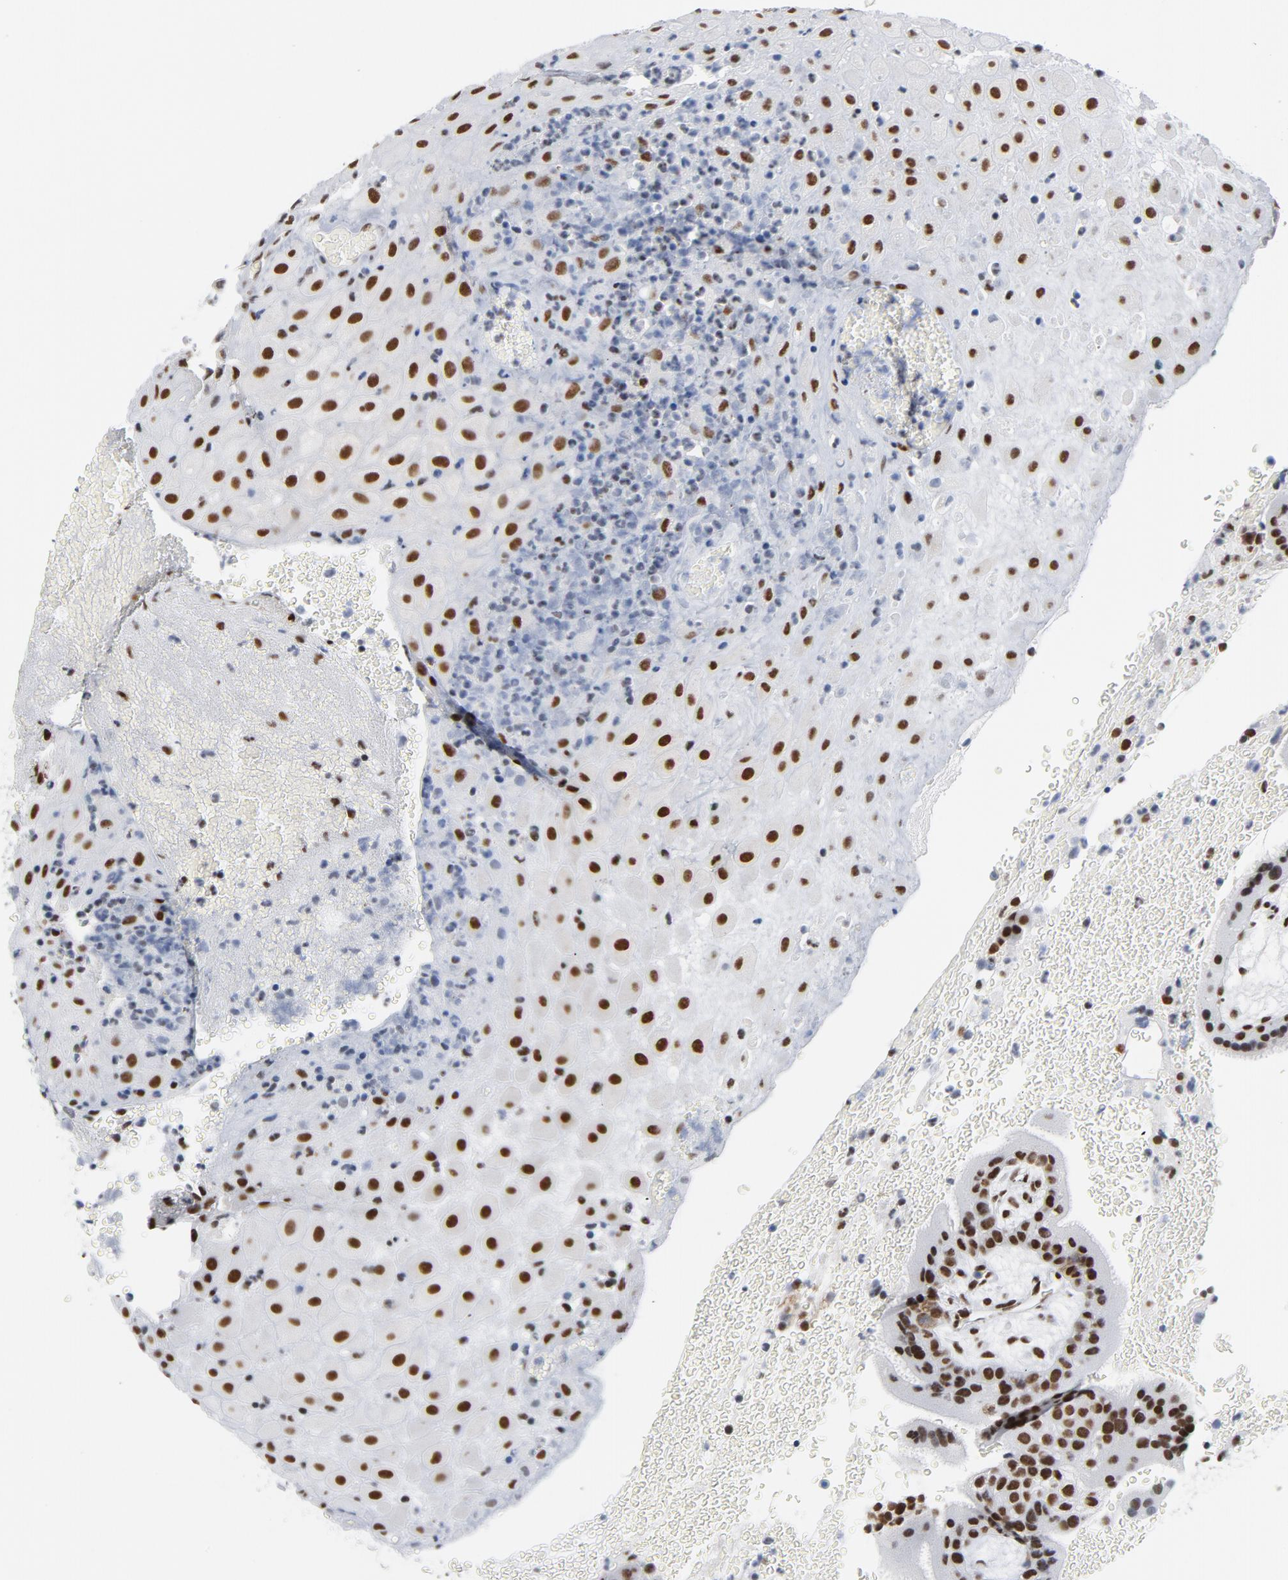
{"staining": {"intensity": "strong", "quantity": ">75%", "location": "nuclear"}, "tissue": "placenta", "cell_type": "Decidual cells", "image_type": "normal", "snomed": [{"axis": "morphology", "description": "Normal tissue, NOS"}, {"axis": "topography", "description": "Placenta"}], "caption": "Placenta stained with immunohistochemistry (IHC) exhibits strong nuclear positivity in about >75% of decidual cells.", "gene": "CSTF2", "patient": {"sex": "female", "age": 19}}